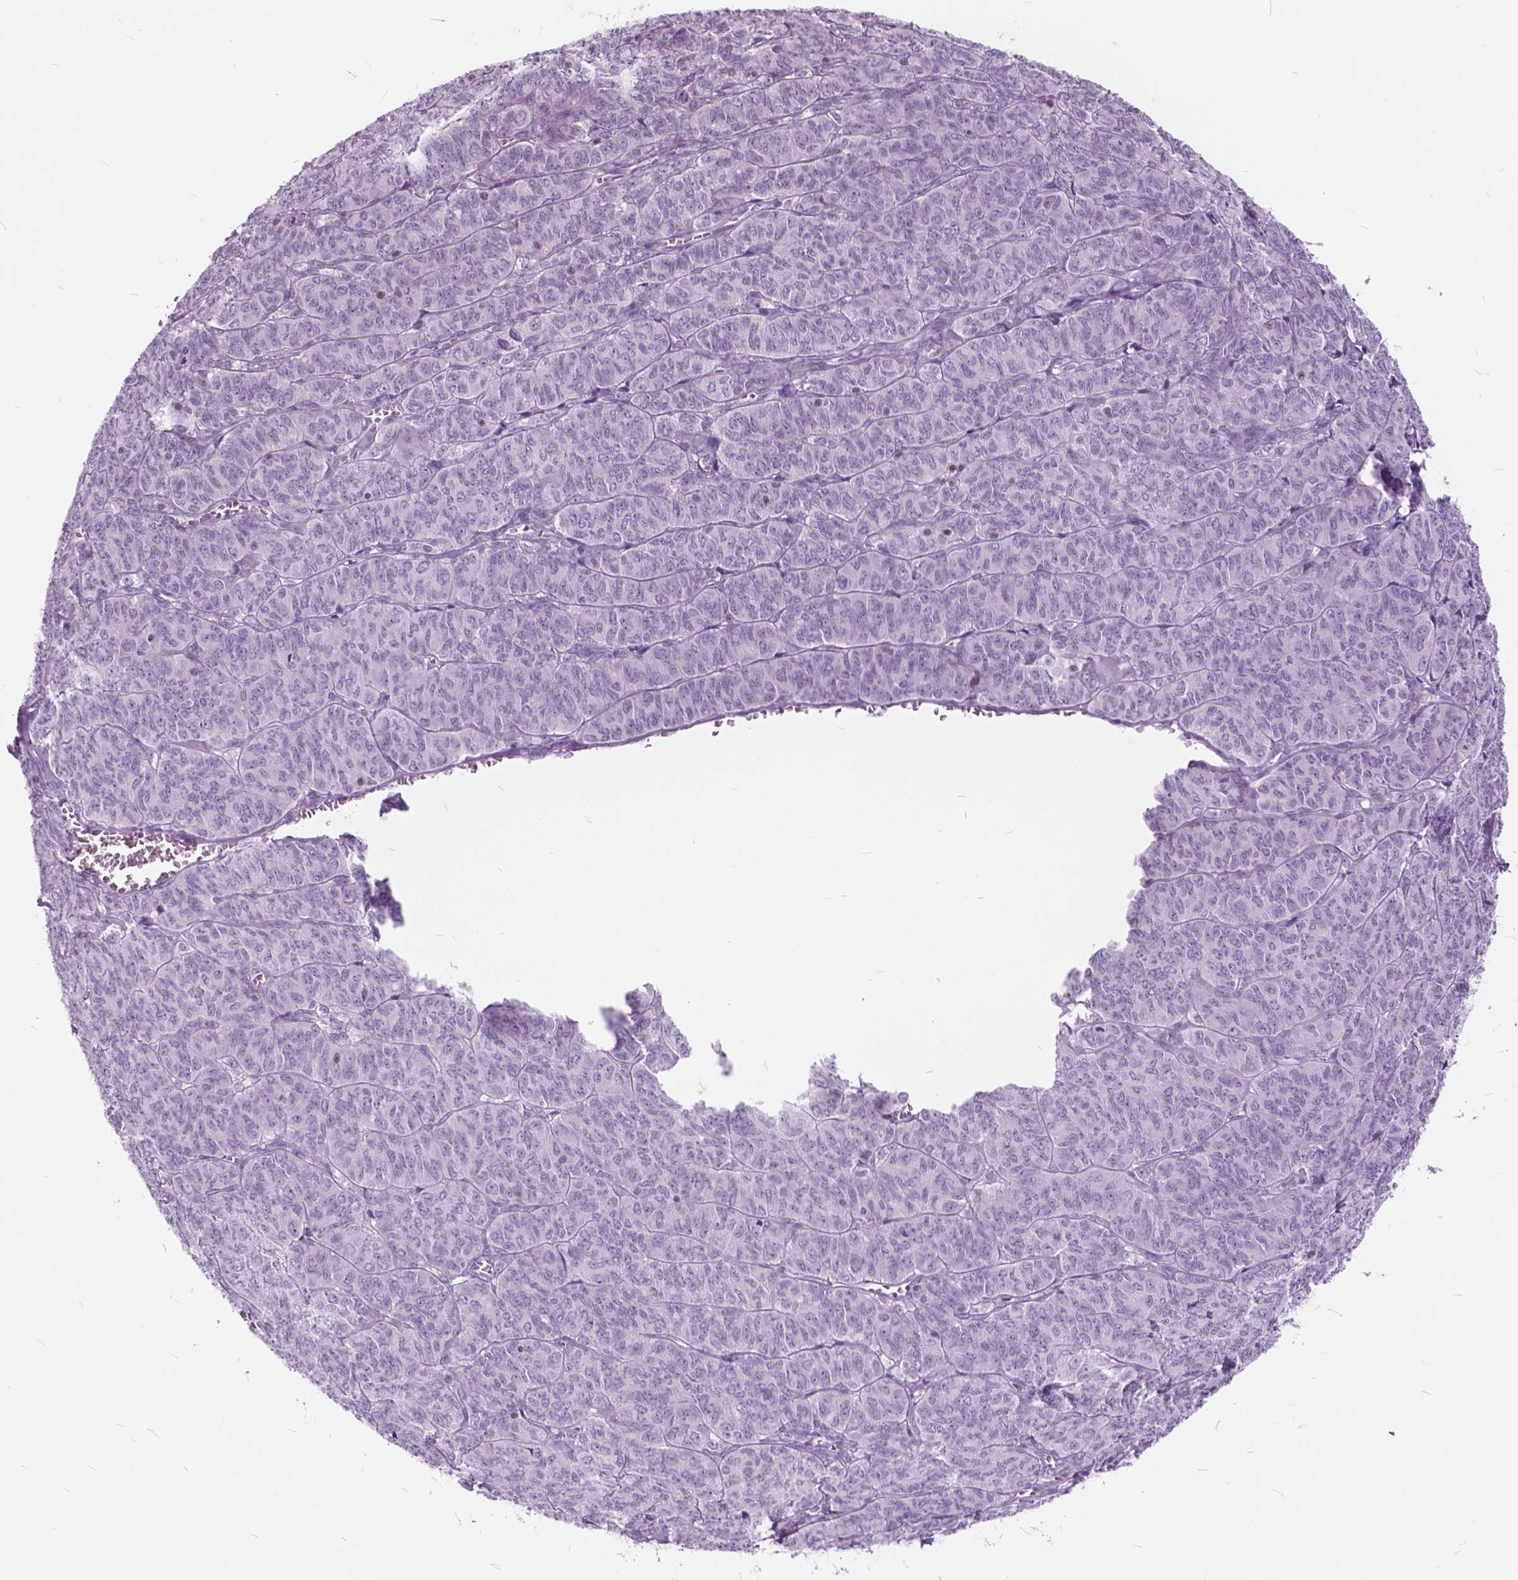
{"staining": {"intensity": "negative", "quantity": "none", "location": "none"}, "tissue": "ovarian cancer", "cell_type": "Tumor cells", "image_type": "cancer", "snomed": [{"axis": "morphology", "description": "Carcinoma, endometroid"}, {"axis": "topography", "description": "Ovary"}], "caption": "Ovarian endometroid carcinoma was stained to show a protein in brown. There is no significant positivity in tumor cells. (Stains: DAB (3,3'-diaminobenzidine) immunohistochemistry with hematoxylin counter stain, Microscopy: brightfield microscopy at high magnification).", "gene": "SP140", "patient": {"sex": "female", "age": 80}}